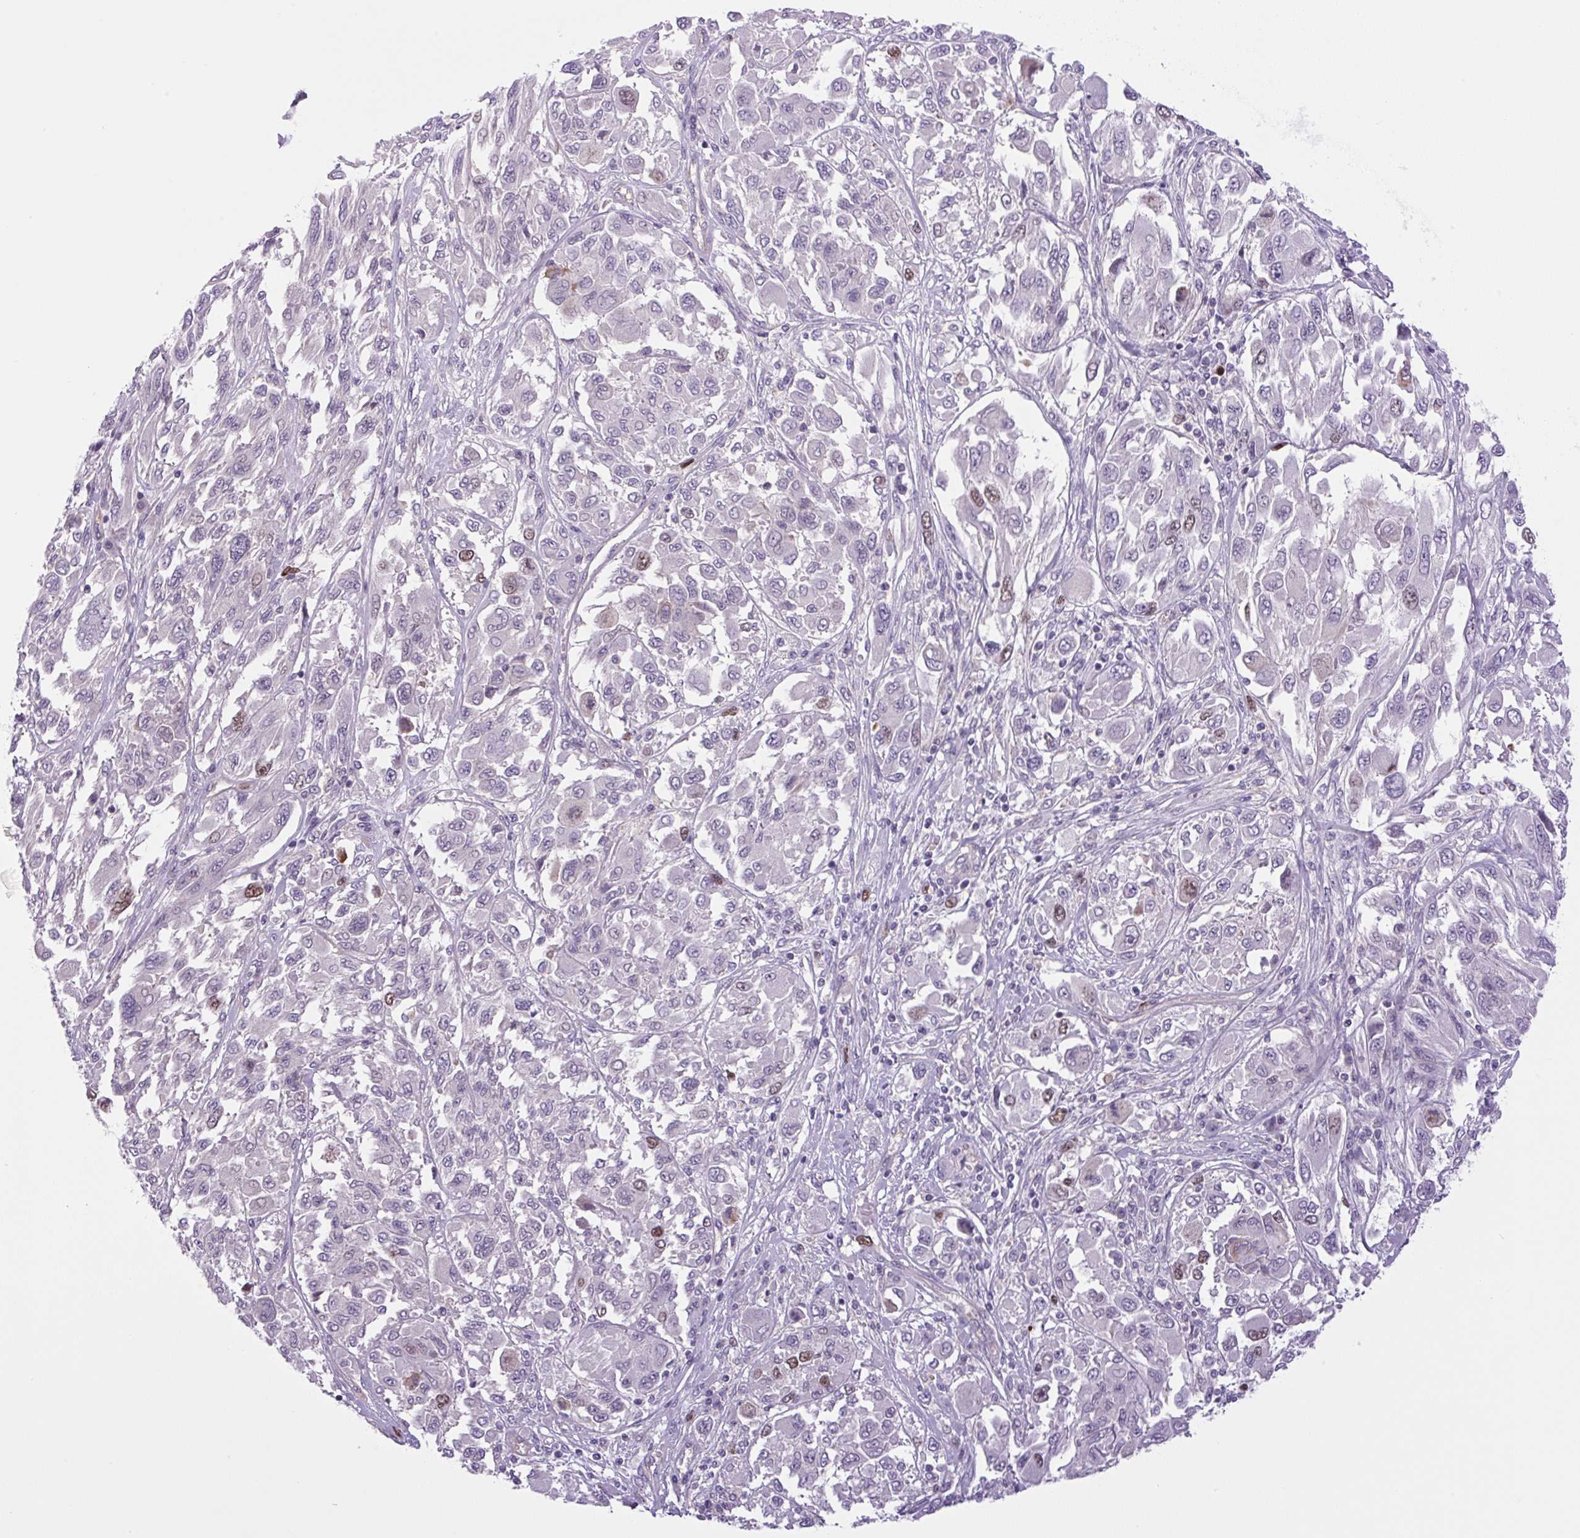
{"staining": {"intensity": "moderate", "quantity": "<25%", "location": "nuclear"}, "tissue": "melanoma", "cell_type": "Tumor cells", "image_type": "cancer", "snomed": [{"axis": "morphology", "description": "Malignant melanoma, NOS"}, {"axis": "topography", "description": "Skin"}], "caption": "Protein staining of malignant melanoma tissue demonstrates moderate nuclear staining in about <25% of tumor cells.", "gene": "KIFC1", "patient": {"sex": "female", "age": 91}}